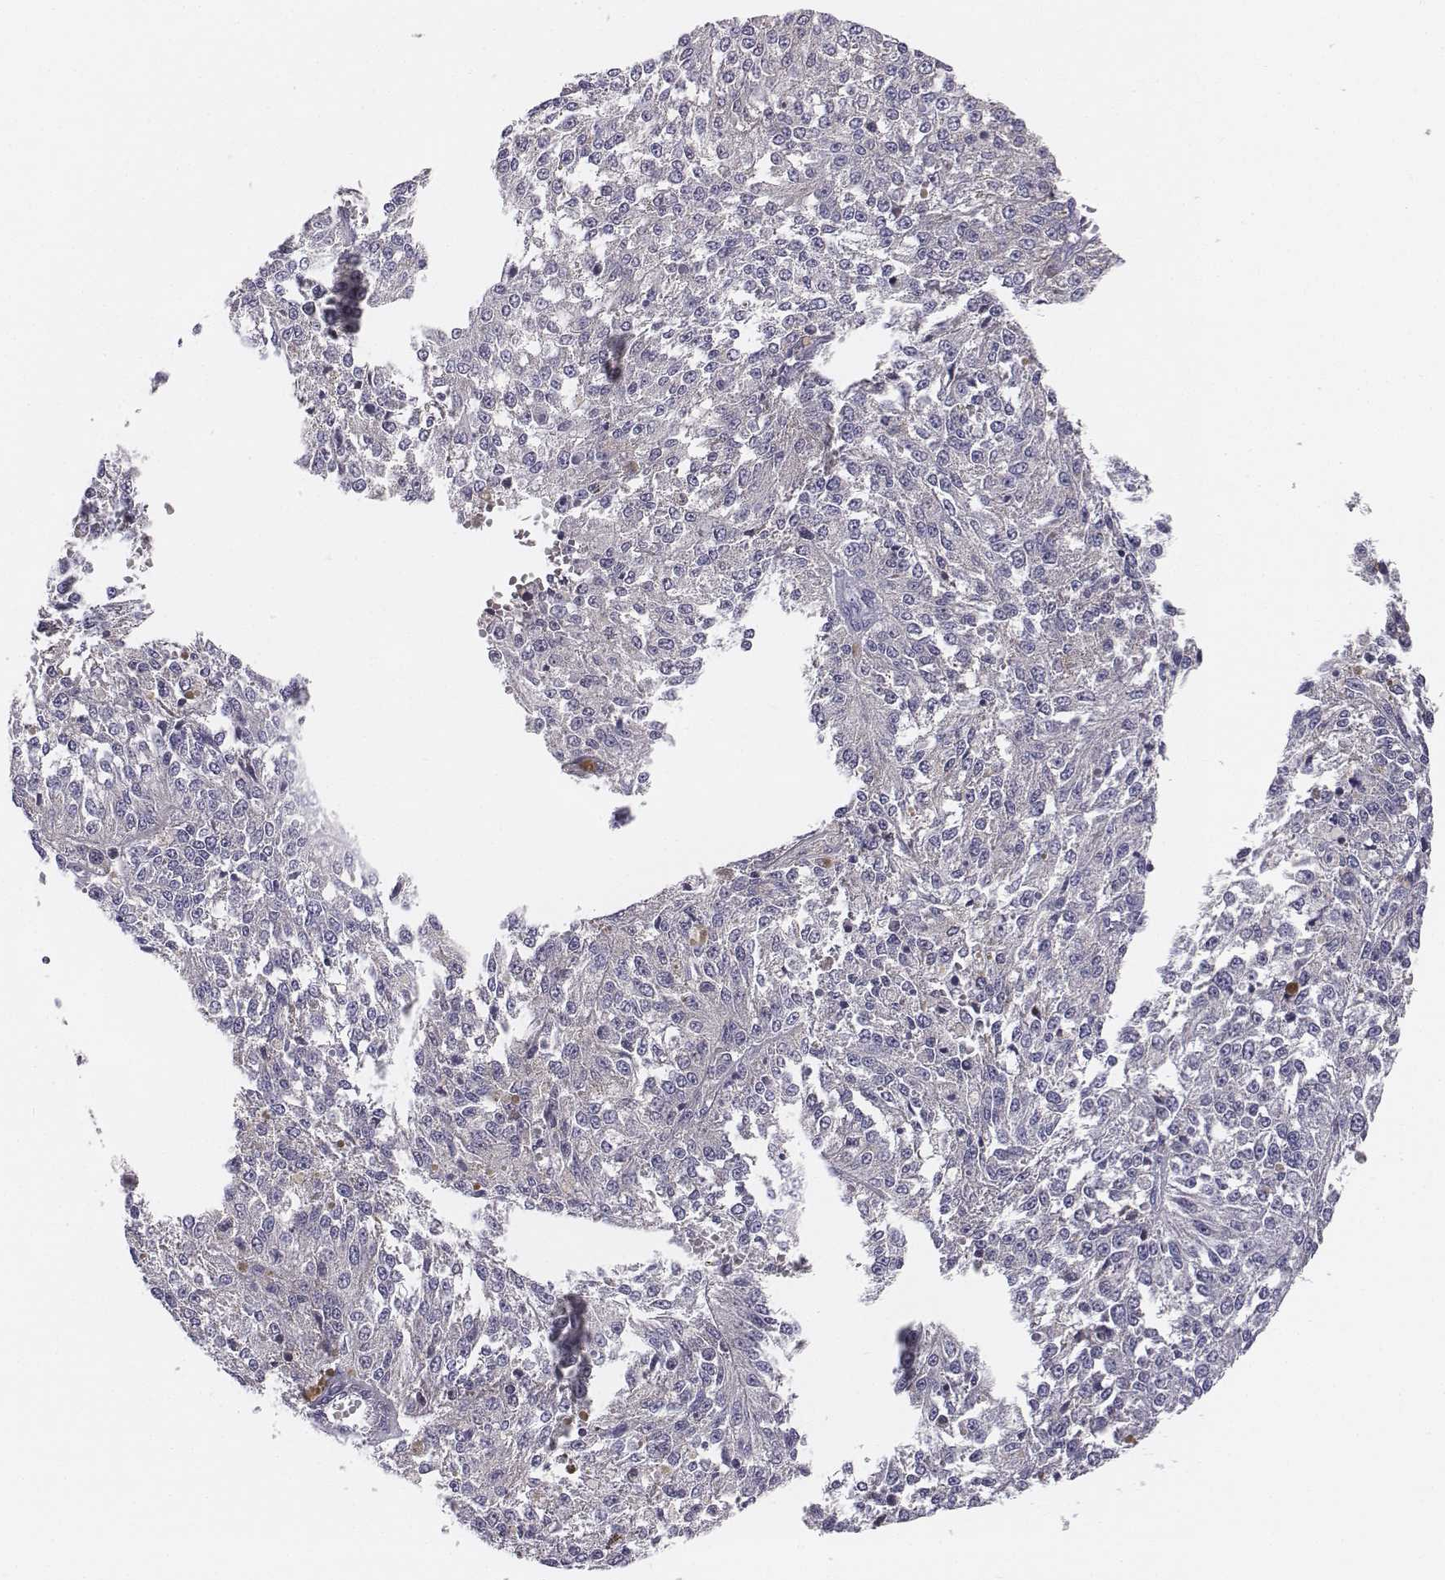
{"staining": {"intensity": "negative", "quantity": "none", "location": "none"}, "tissue": "melanoma", "cell_type": "Tumor cells", "image_type": "cancer", "snomed": [{"axis": "morphology", "description": "Malignant melanoma, Metastatic site"}, {"axis": "topography", "description": "Lymph node"}], "caption": "An immunohistochemistry image of malignant melanoma (metastatic site) is shown. There is no staining in tumor cells of malignant melanoma (metastatic site).", "gene": "CHST14", "patient": {"sex": "female", "age": 64}}